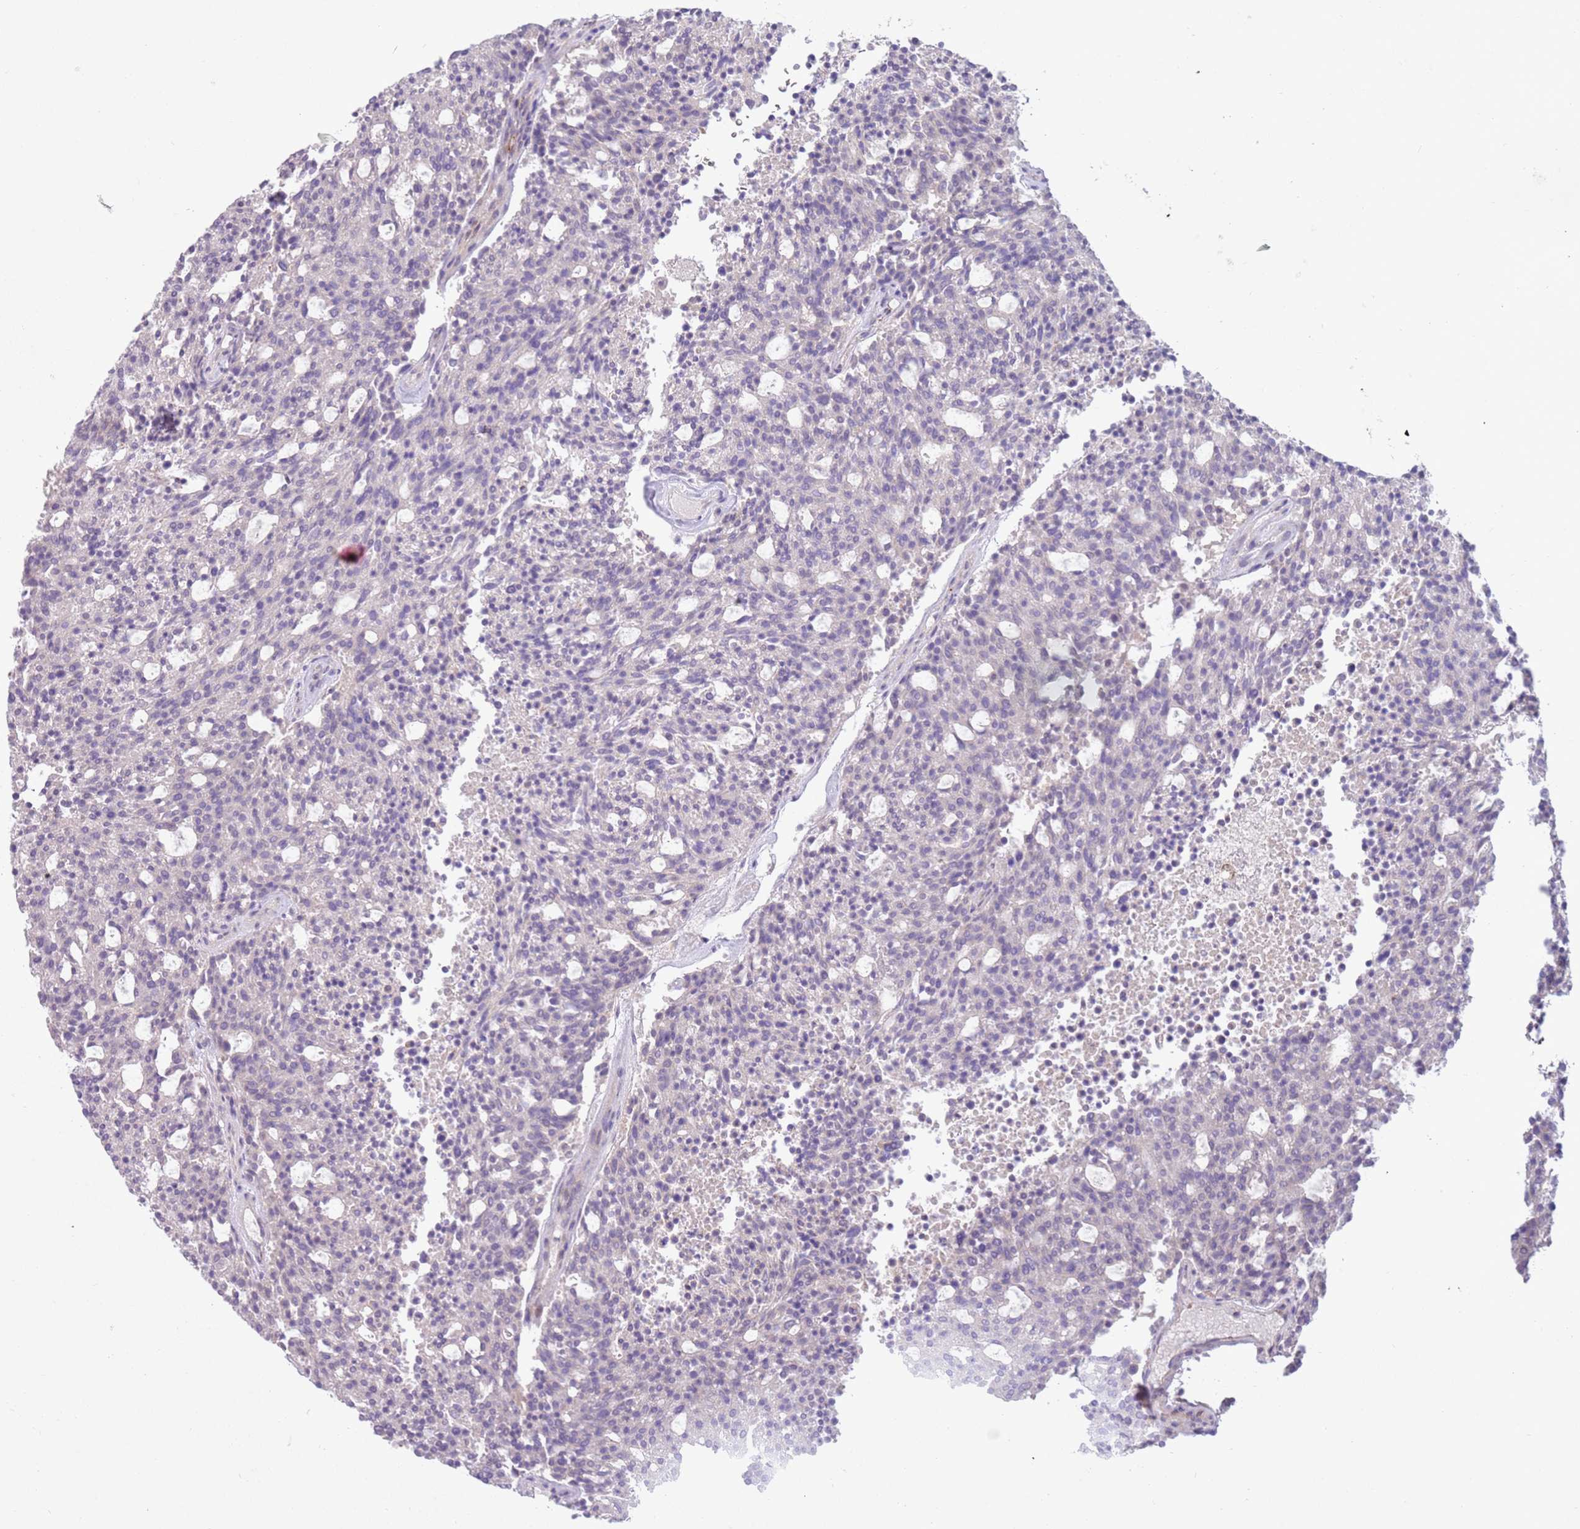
{"staining": {"intensity": "negative", "quantity": "none", "location": "none"}, "tissue": "carcinoid", "cell_type": "Tumor cells", "image_type": "cancer", "snomed": [{"axis": "morphology", "description": "Carcinoid, malignant, NOS"}, {"axis": "topography", "description": "Pancreas"}], "caption": "Protein analysis of carcinoid demonstrates no significant staining in tumor cells.", "gene": "ZNF239", "patient": {"sex": "female", "age": 54}}